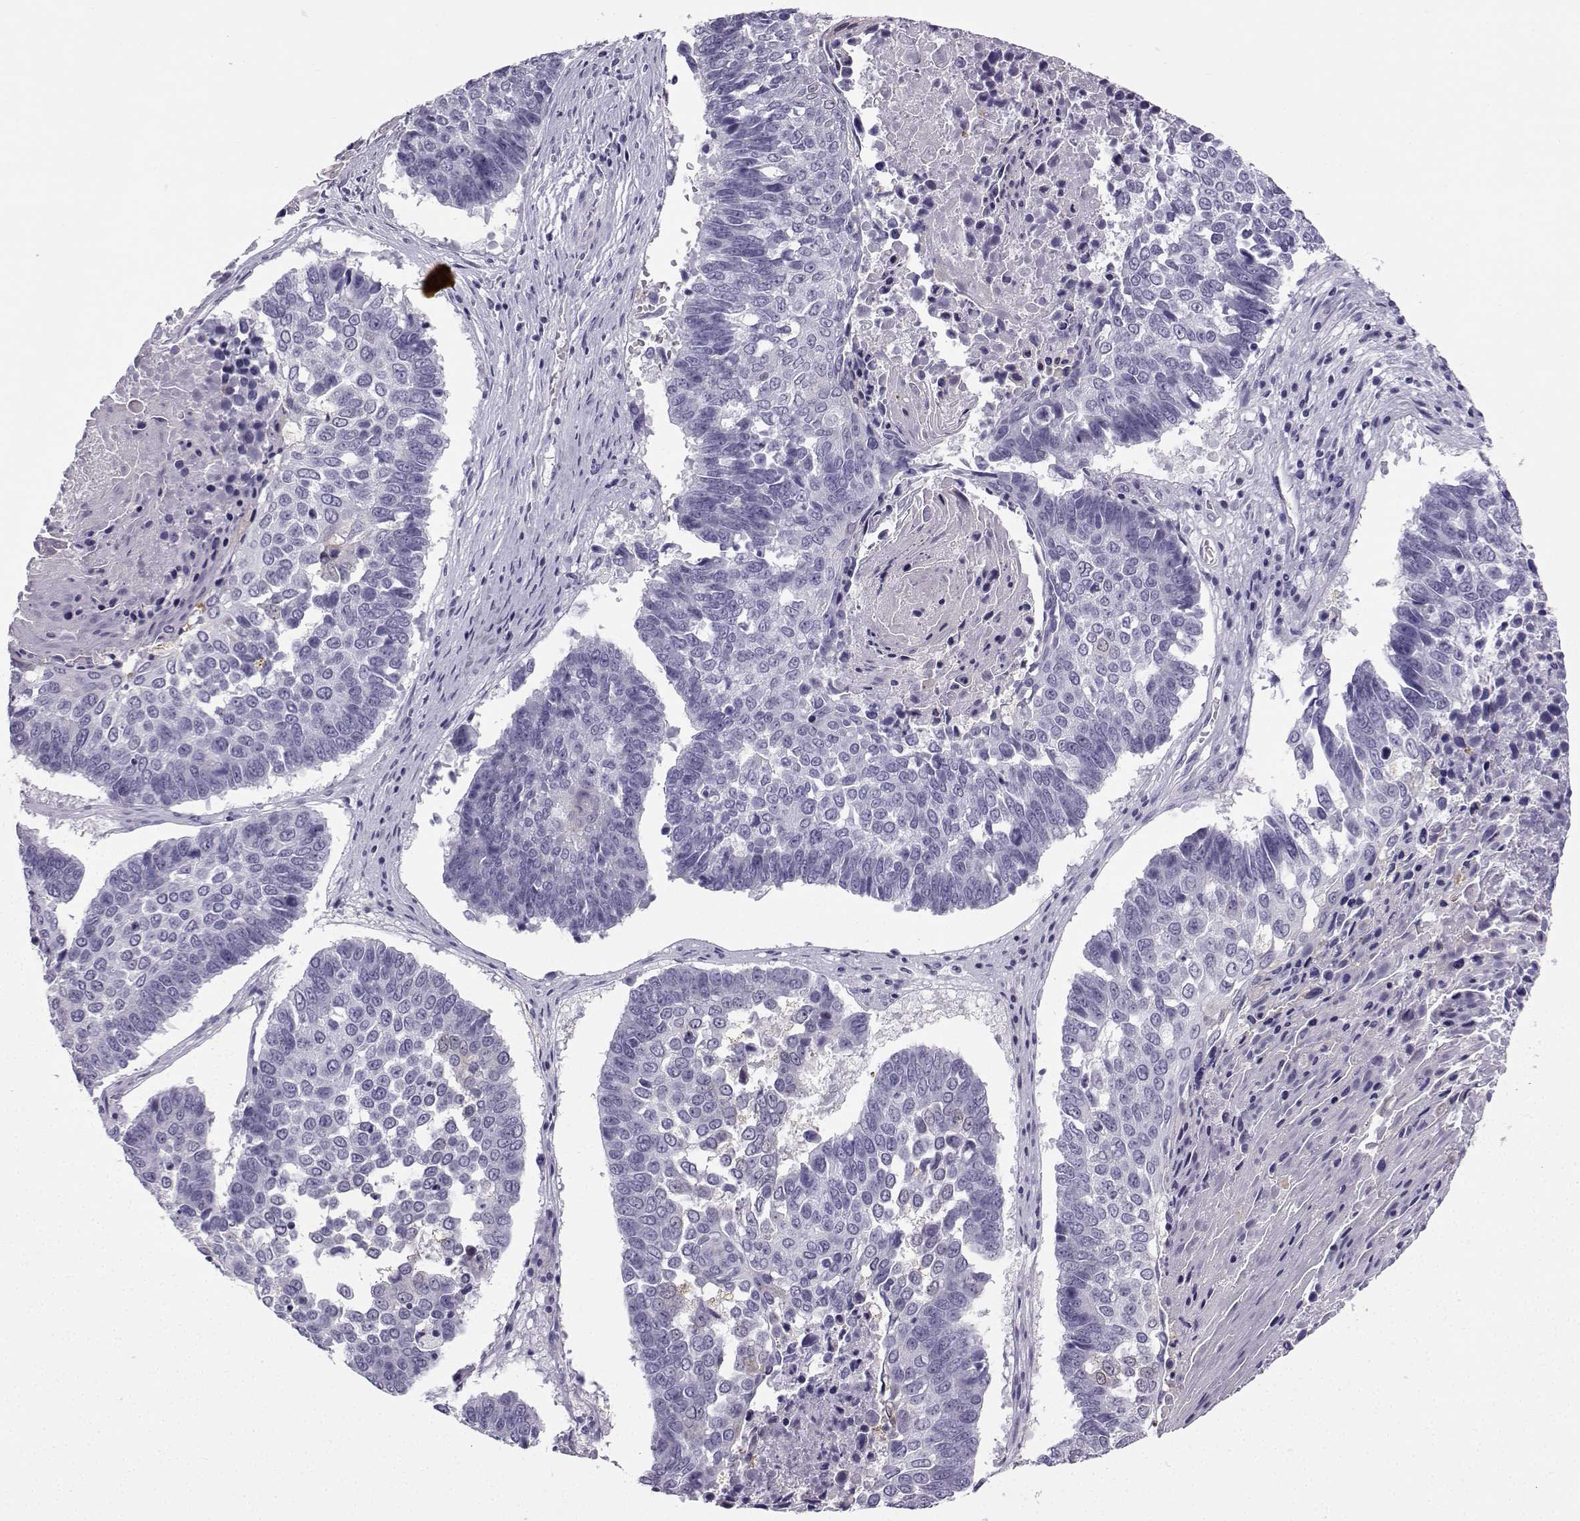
{"staining": {"intensity": "negative", "quantity": "none", "location": "none"}, "tissue": "lung cancer", "cell_type": "Tumor cells", "image_type": "cancer", "snomed": [{"axis": "morphology", "description": "Squamous cell carcinoma, NOS"}, {"axis": "topography", "description": "Lung"}], "caption": "A micrograph of lung cancer stained for a protein reveals no brown staining in tumor cells. The staining is performed using DAB brown chromogen with nuclei counter-stained in using hematoxylin.", "gene": "ZBTB8B", "patient": {"sex": "male", "age": 73}}